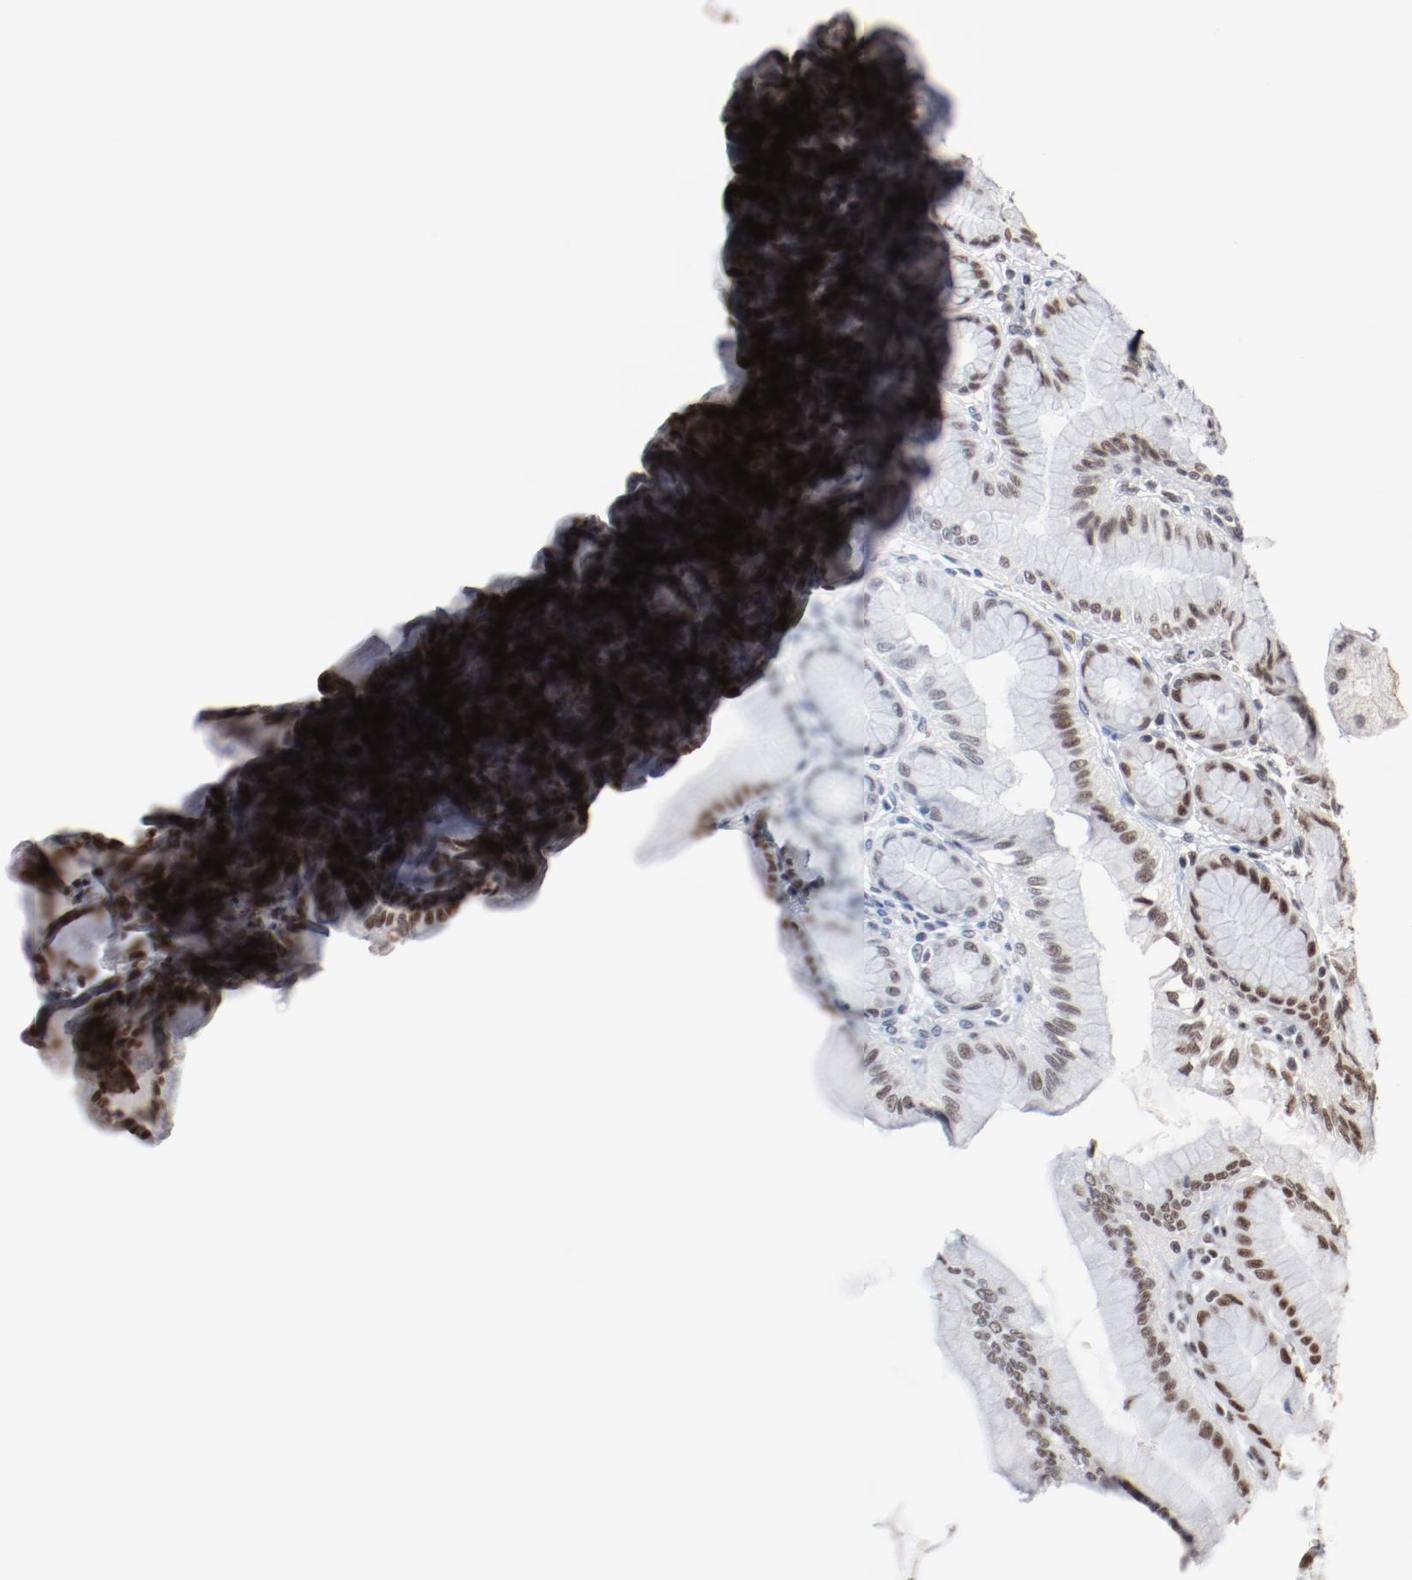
{"staining": {"intensity": "moderate", "quantity": ">75%", "location": "nuclear"}, "tissue": "stomach", "cell_type": "Glandular cells", "image_type": "normal", "snomed": [{"axis": "morphology", "description": "Normal tissue, NOS"}, {"axis": "topography", "description": "Stomach"}, {"axis": "topography", "description": "Stomach, lower"}], "caption": "Brown immunohistochemical staining in normal stomach displays moderate nuclear positivity in about >75% of glandular cells. (DAB (3,3'-diaminobenzidine) IHC with brightfield microscopy, high magnification).", "gene": "BUB3", "patient": {"sex": "male", "age": 76}}